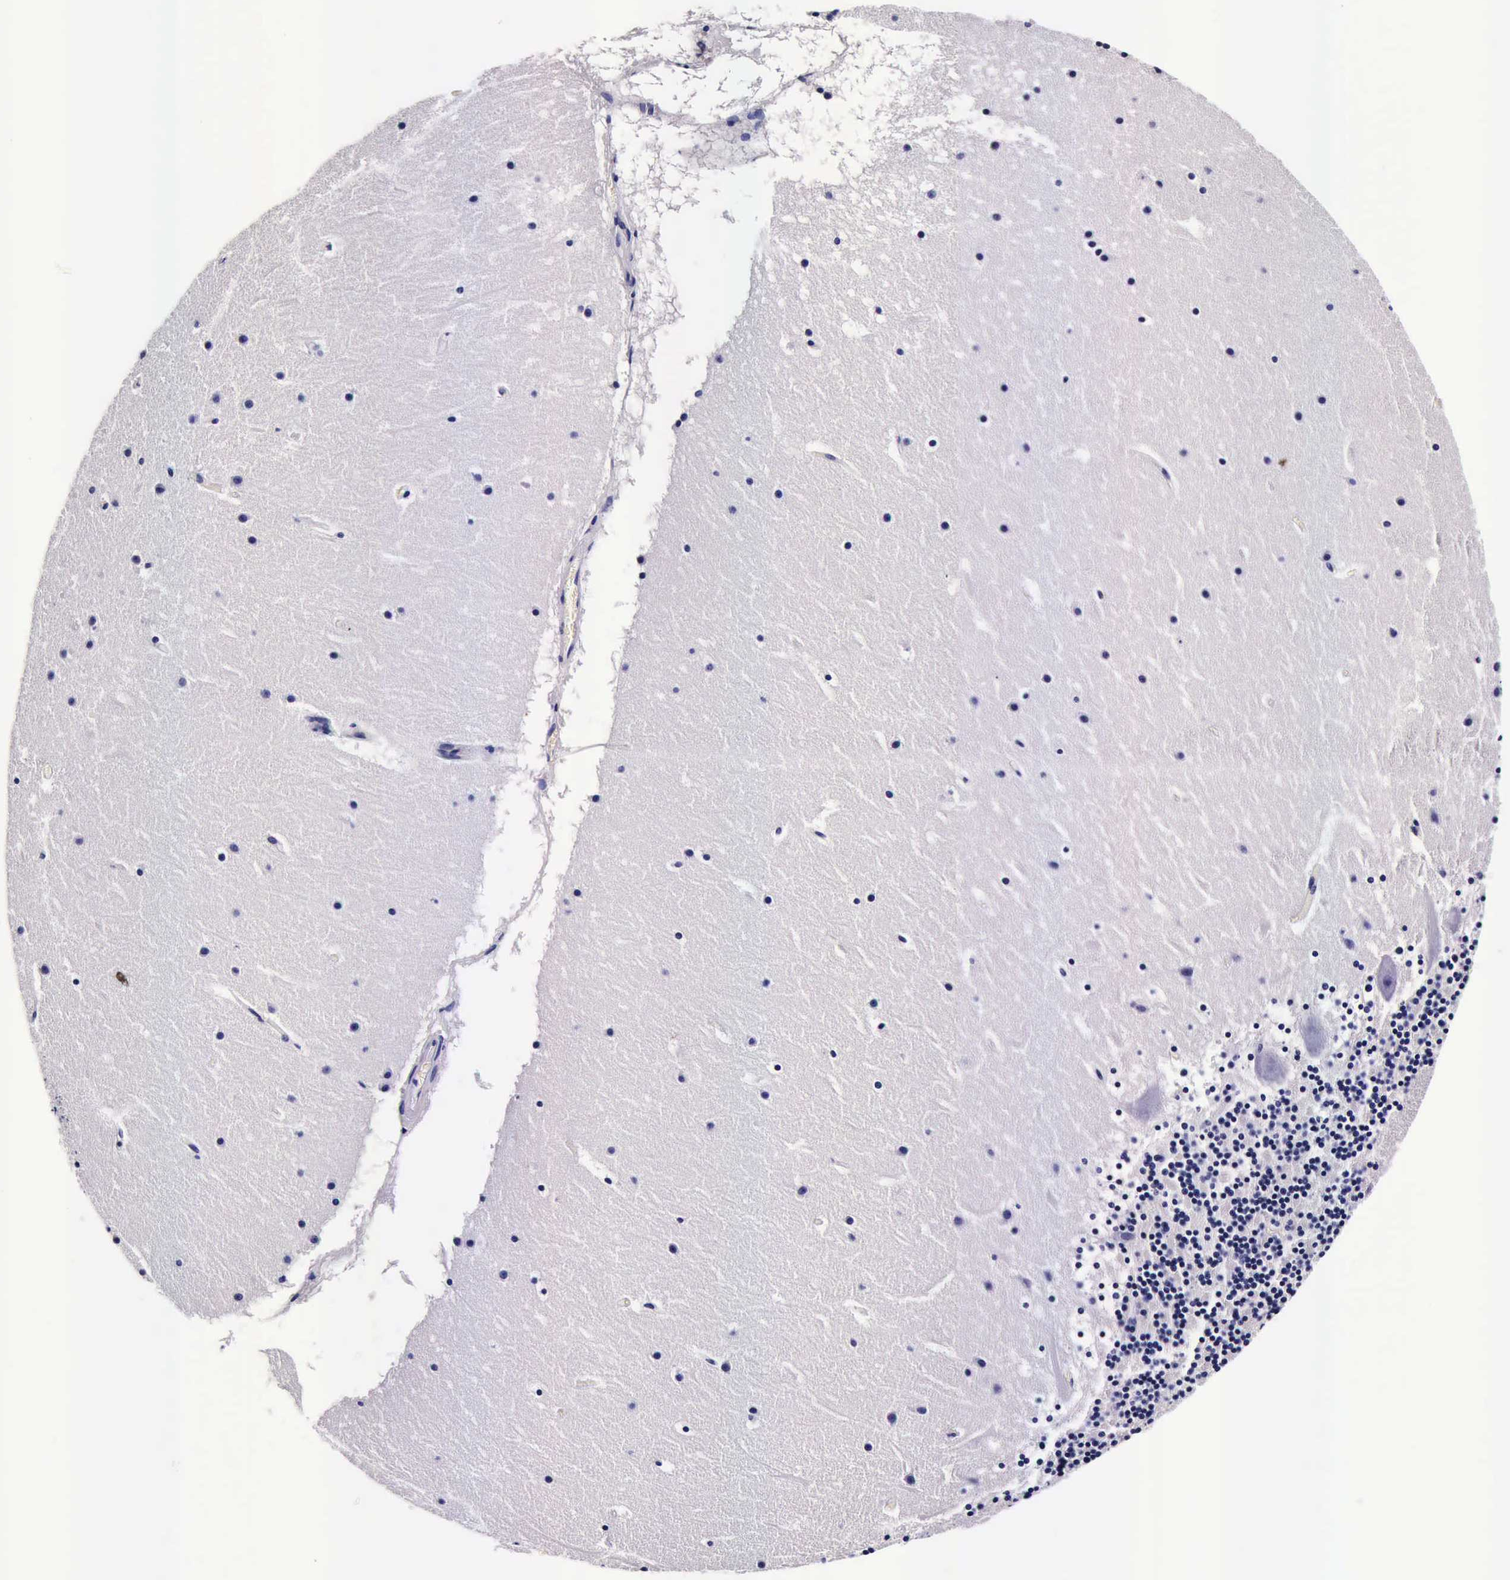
{"staining": {"intensity": "negative", "quantity": "none", "location": "none"}, "tissue": "cerebellum", "cell_type": "Cells in granular layer", "image_type": "normal", "snomed": [{"axis": "morphology", "description": "Normal tissue, NOS"}, {"axis": "topography", "description": "Cerebellum"}], "caption": "IHC of benign human cerebellum reveals no positivity in cells in granular layer.", "gene": "IAPP", "patient": {"sex": "male", "age": 45}}